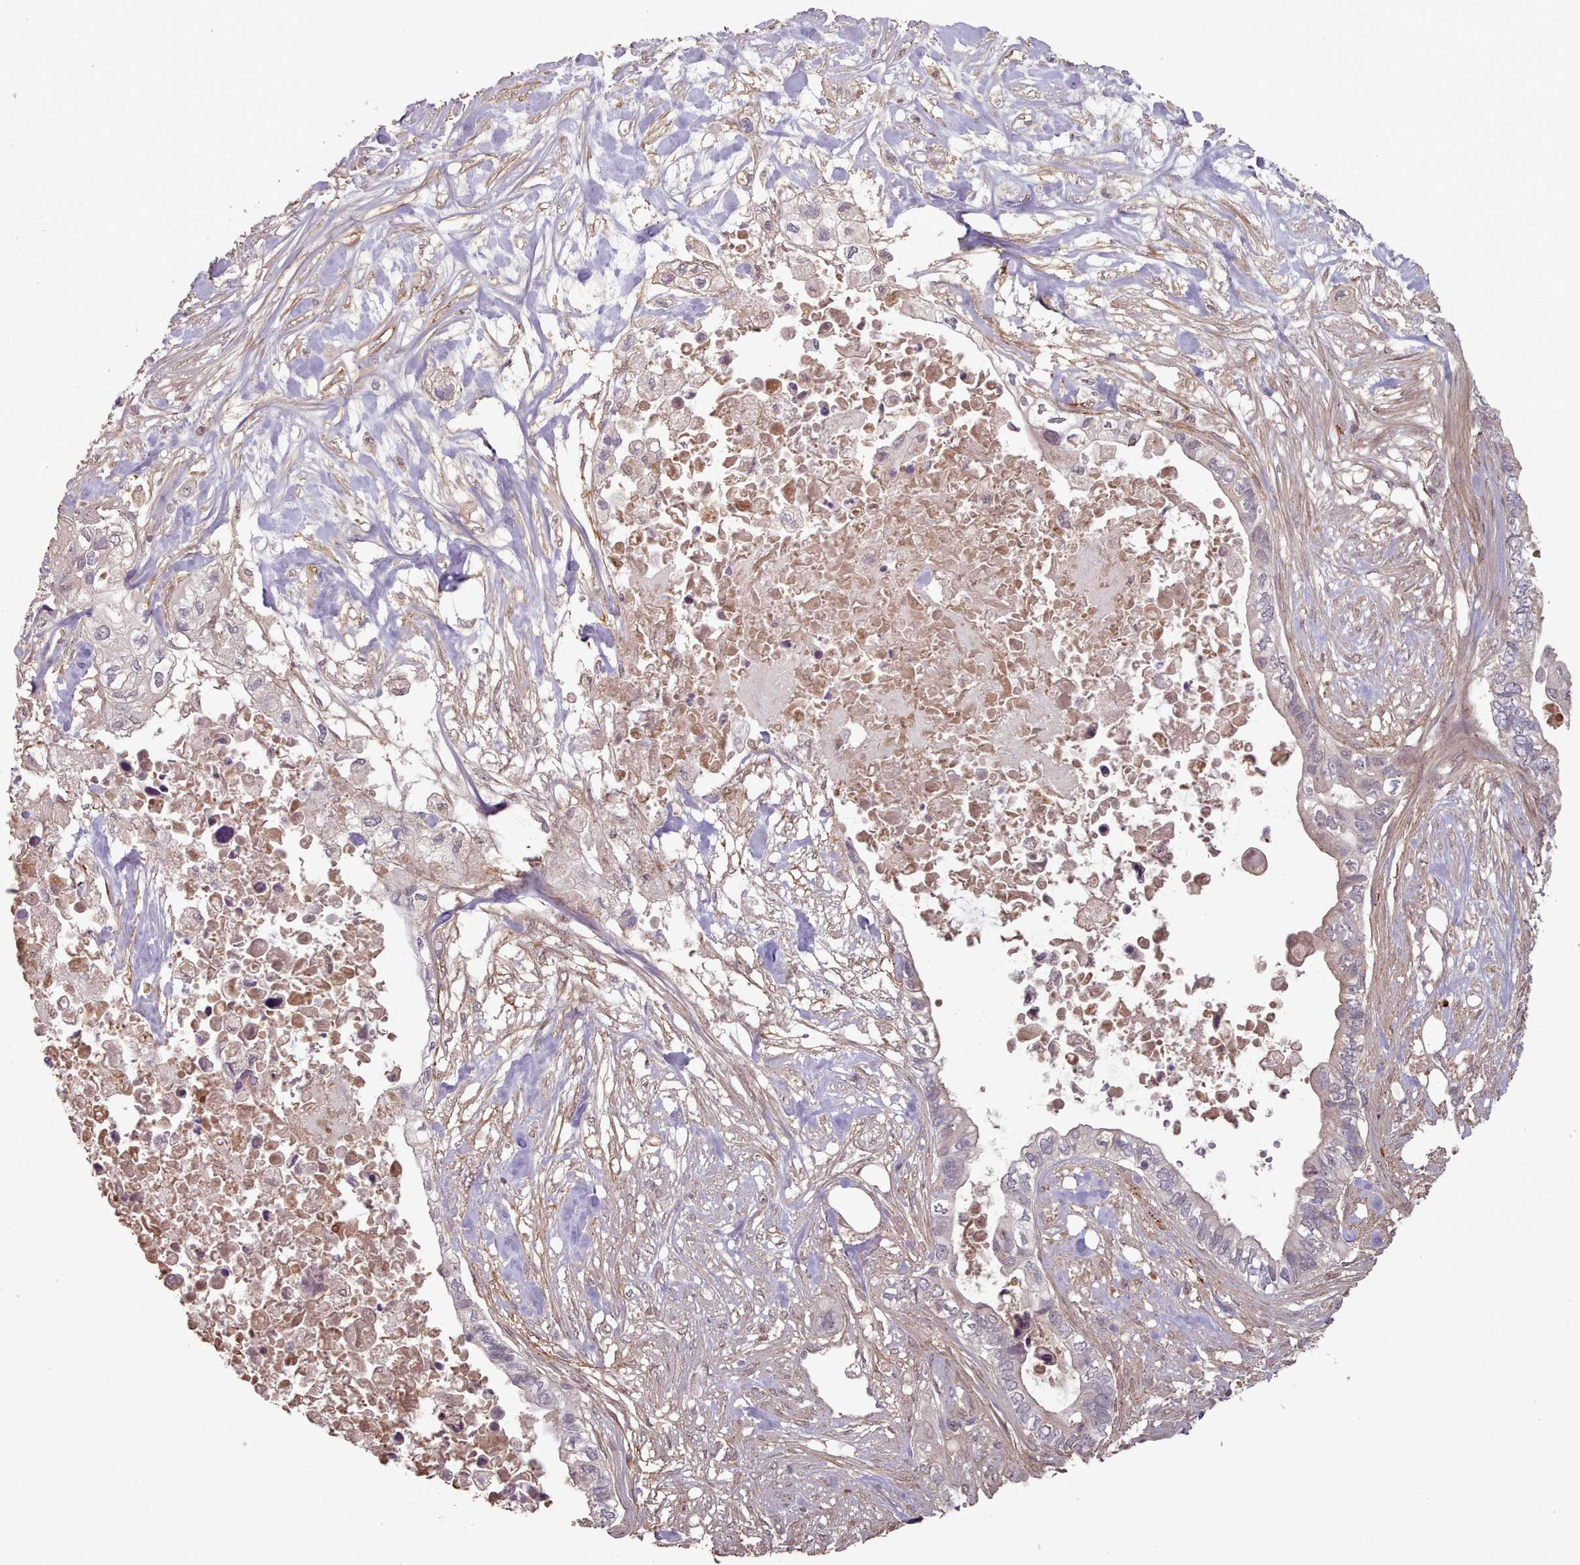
{"staining": {"intensity": "negative", "quantity": "none", "location": "none"}, "tissue": "pancreatic cancer", "cell_type": "Tumor cells", "image_type": "cancer", "snomed": [{"axis": "morphology", "description": "Adenocarcinoma, NOS"}, {"axis": "topography", "description": "Pancreas"}], "caption": "Immunohistochemistry (IHC) image of pancreatic cancer (adenocarcinoma) stained for a protein (brown), which shows no expression in tumor cells.", "gene": "ERCC6L", "patient": {"sex": "female", "age": 63}}